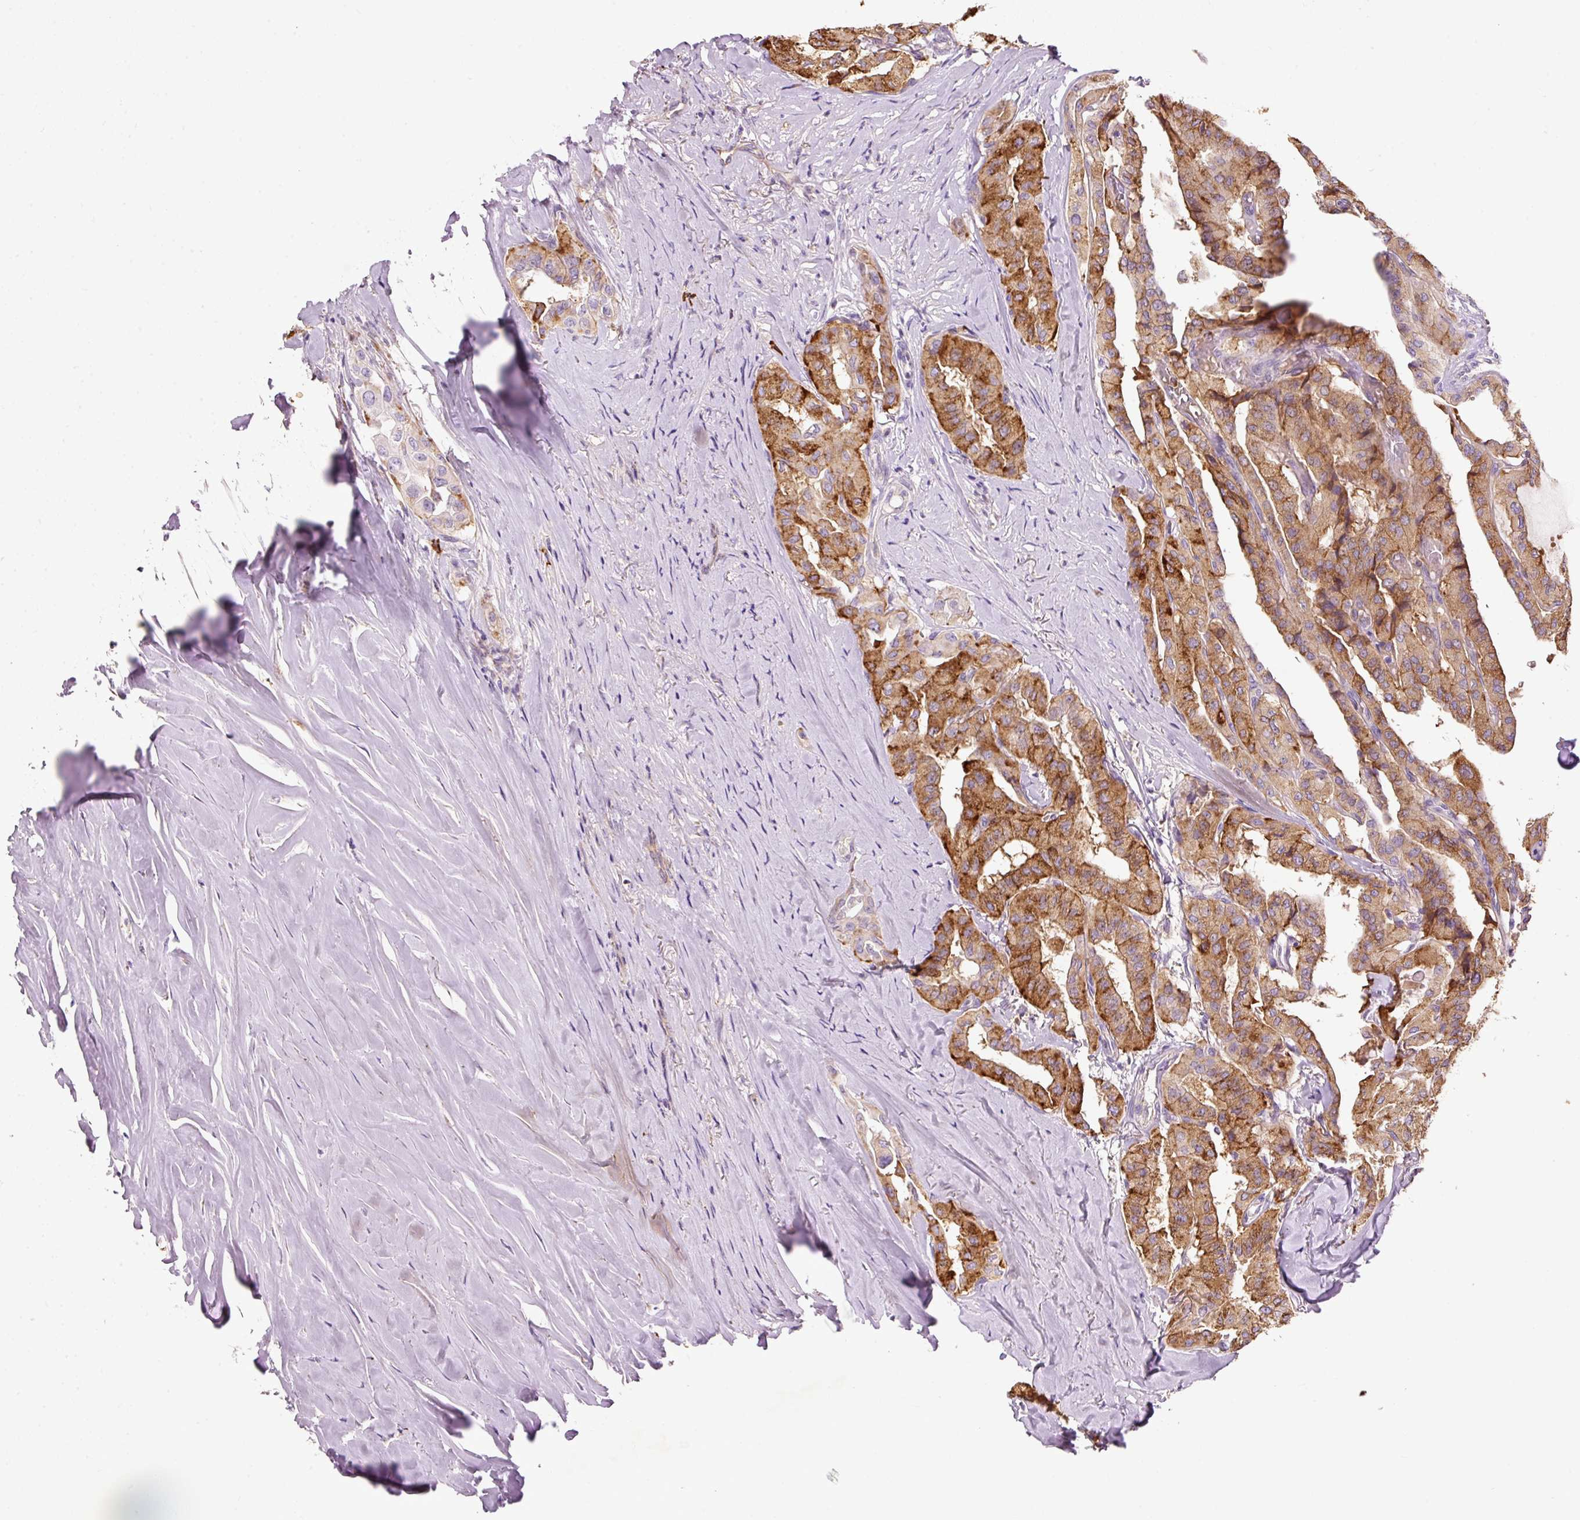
{"staining": {"intensity": "strong", "quantity": ">75%", "location": "cytoplasmic/membranous"}, "tissue": "thyroid cancer", "cell_type": "Tumor cells", "image_type": "cancer", "snomed": [{"axis": "morphology", "description": "Papillary adenocarcinoma, NOS"}, {"axis": "topography", "description": "Thyroid gland"}], "caption": "Human thyroid papillary adenocarcinoma stained with a brown dye demonstrates strong cytoplasmic/membranous positive staining in about >75% of tumor cells.", "gene": "TMC8", "patient": {"sex": "female", "age": 59}}